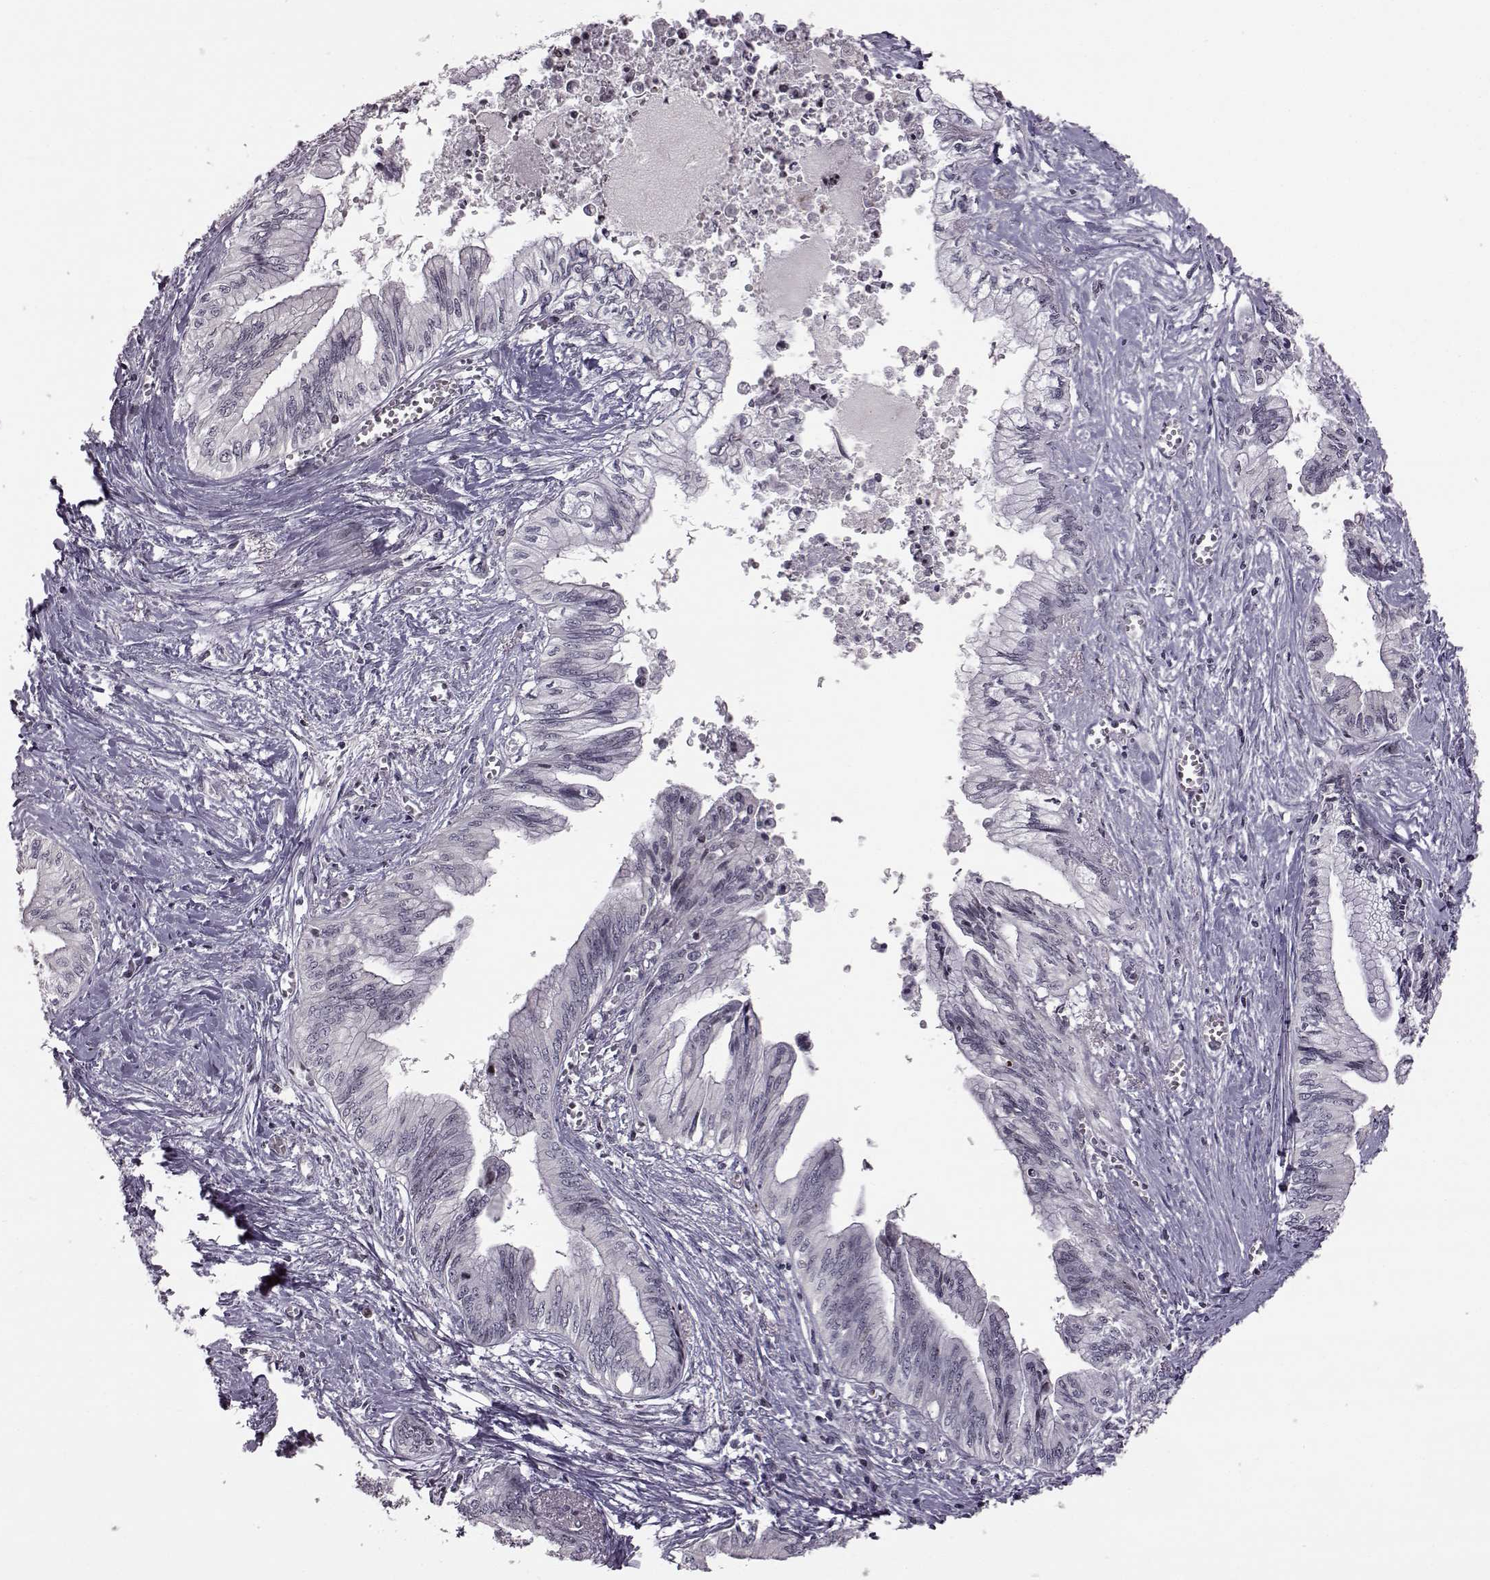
{"staining": {"intensity": "negative", "quantity": "none", "location": "none"}, "tissue": "pancreatic cancer", "cell_type": "Tumor cells", "image_type": "cancer", "snomed": [{"axis": "morphology", "description": "Adenocarcinoma, NOS"}, {"axis": "topography", "description": "Pancreas"}], "caption": "This is an immunohistochemistry micrograph of human pancreatic adenocarcinoma. There is no staining in tumor cells.", "gene": "GAL", "patient": {"sex": "female", "age": 61}}